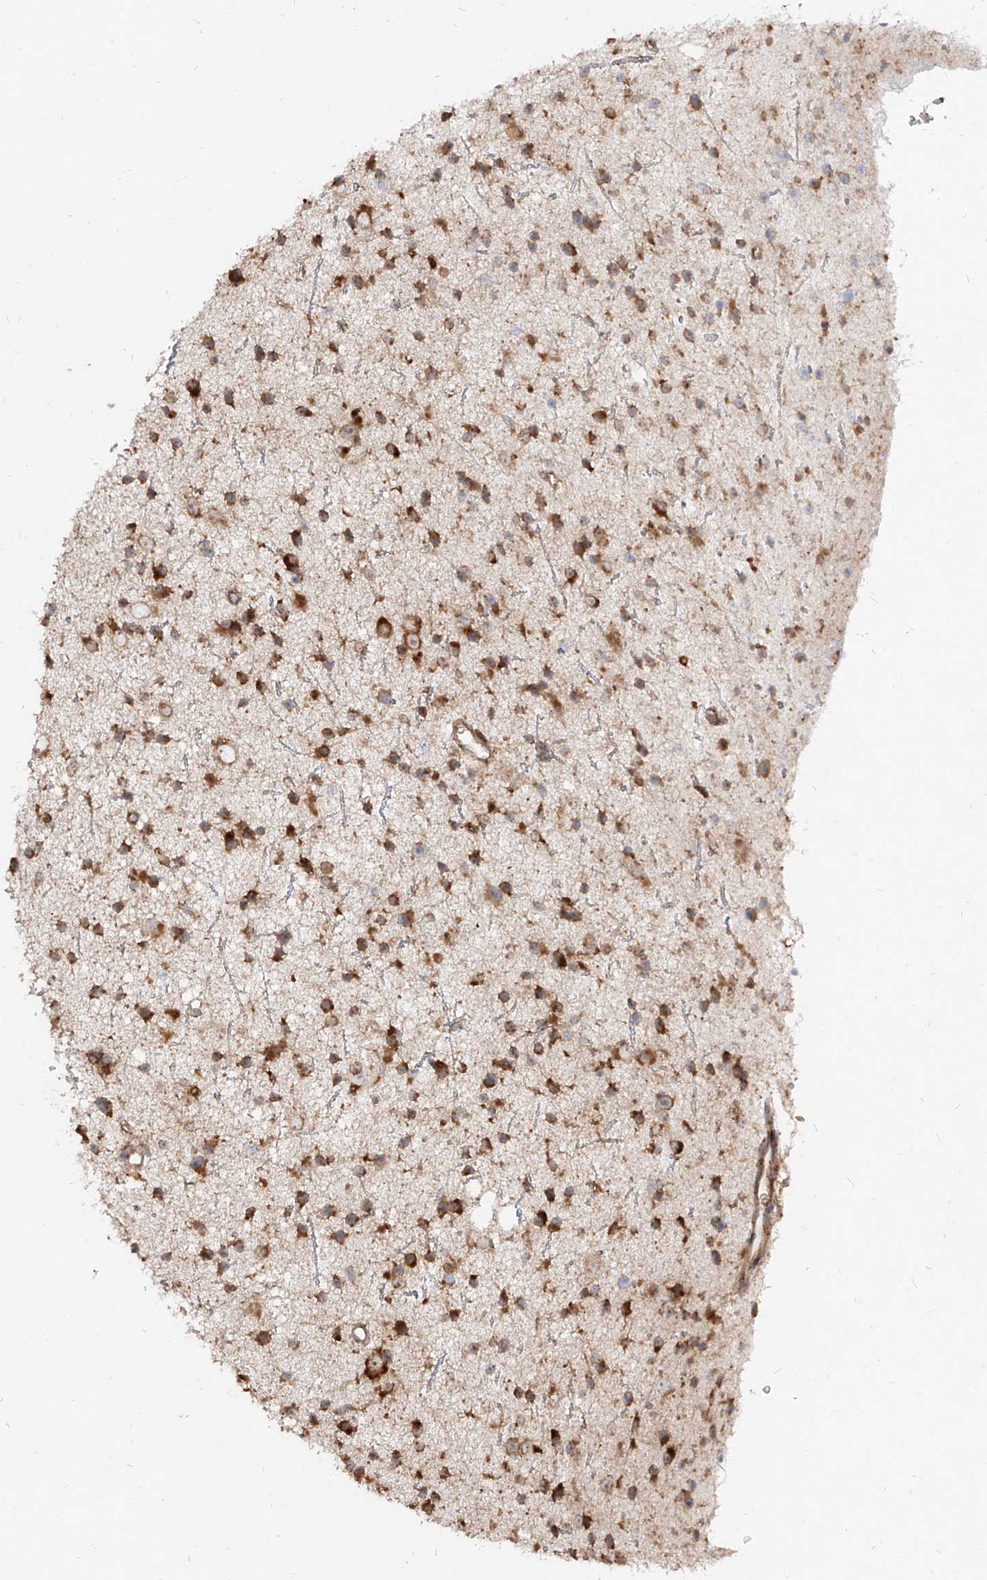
{"staining": {"intensity": "strong", "quantity": ">75%", "location": "cytoplasmic/membranous"}, "tissue": "glioma", "cell_type": "Tumor cells", "image_type": "cancer", "snomed": [{"axis": "morphology", "description": "Glioma, malignant, Low grade"}, {"axis": "topography", "description": "Cerebral cortex"}], "caption": "Immunohistochemical staining of malignant glioma (low-grade) exhibits high levels of strong cytoplasmic/membranous protein staining in approximately >75% of tumor cells.", "gene": "RPS25", "patient": {"sex": "female", "age": 39}}